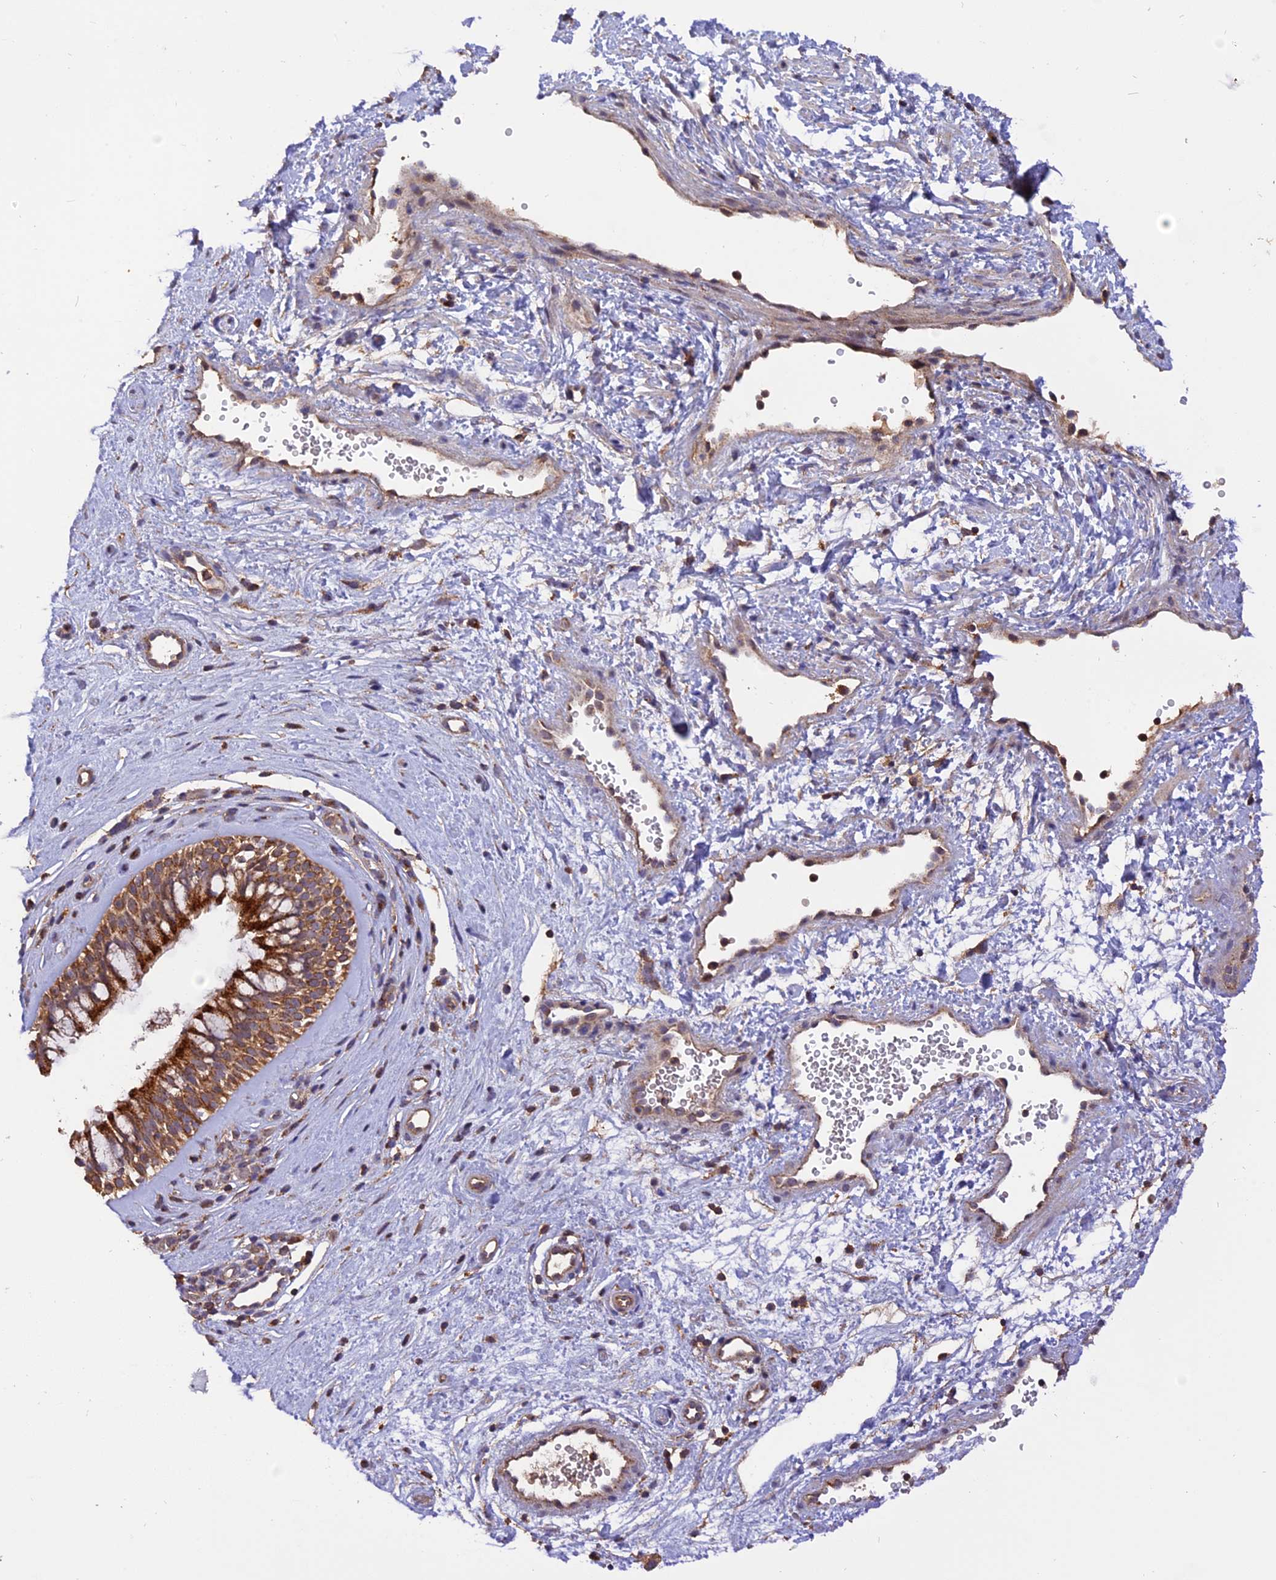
{"staining": {"intensity": "strong", "quantity": ">75%", "location": "cytoplasmic/membranous"}, "tissue": "nasopharynx", "cell_type": "Respiratory epithelial cells", "image_type": "normal", "snomed": [{"axis": "morphology", "description": "Normal tissue, NOS"}, {"axis": "topography", "description": "Nasopharynx"}], "caption": "A high-resolution micrograph shows IHC staining of normal nasopharynx, which displays strong cytoplasmic/membranous positivity in approximately >75% of respiratory epithelial cells.", "gene": "PEX3", "patient": {"sex": "male", "age": 32}}